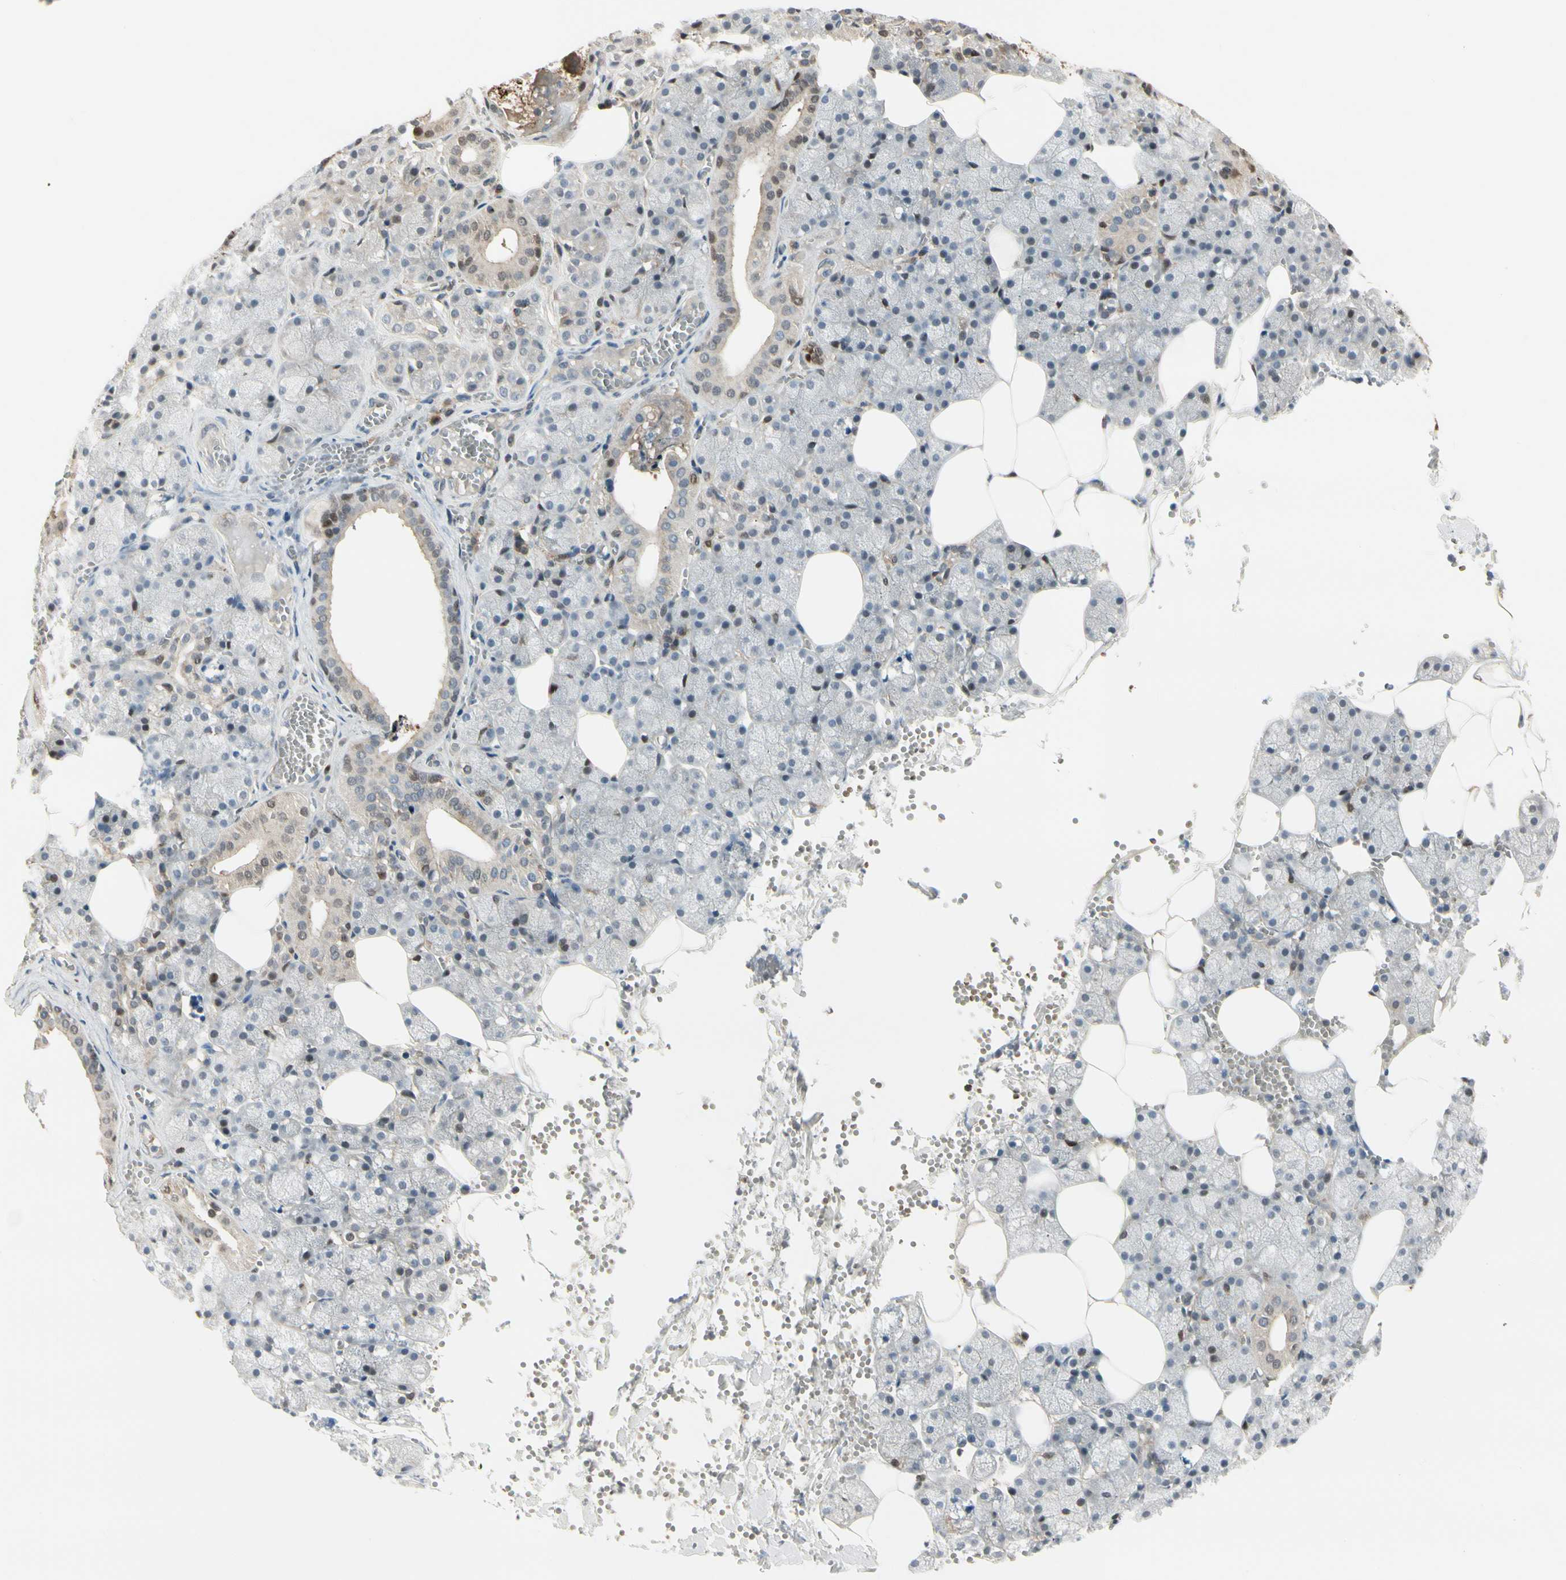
{"staining": {"intensity": "weak", "quantity": "25%-75%", "location": "cytoplasmic/membranous"}, "tissue": "salivary gland", "cell_type": "Glandular cells", "image_type": "normal", "snomed": [{"axis": "morphology", "description": "Normal tissue, NOS"}, {"axis": "topography", "description": "Salivary gland"}], "caption": "This histopathology image displays immunohistochemistry (IHC) staining of normal human salivary gland, with low weak cytoplasmic/membranous staining in approximately 25%-75% of glandular cells.", "gene": "EVC", "patient": {"sex": "male", "age": 62}}